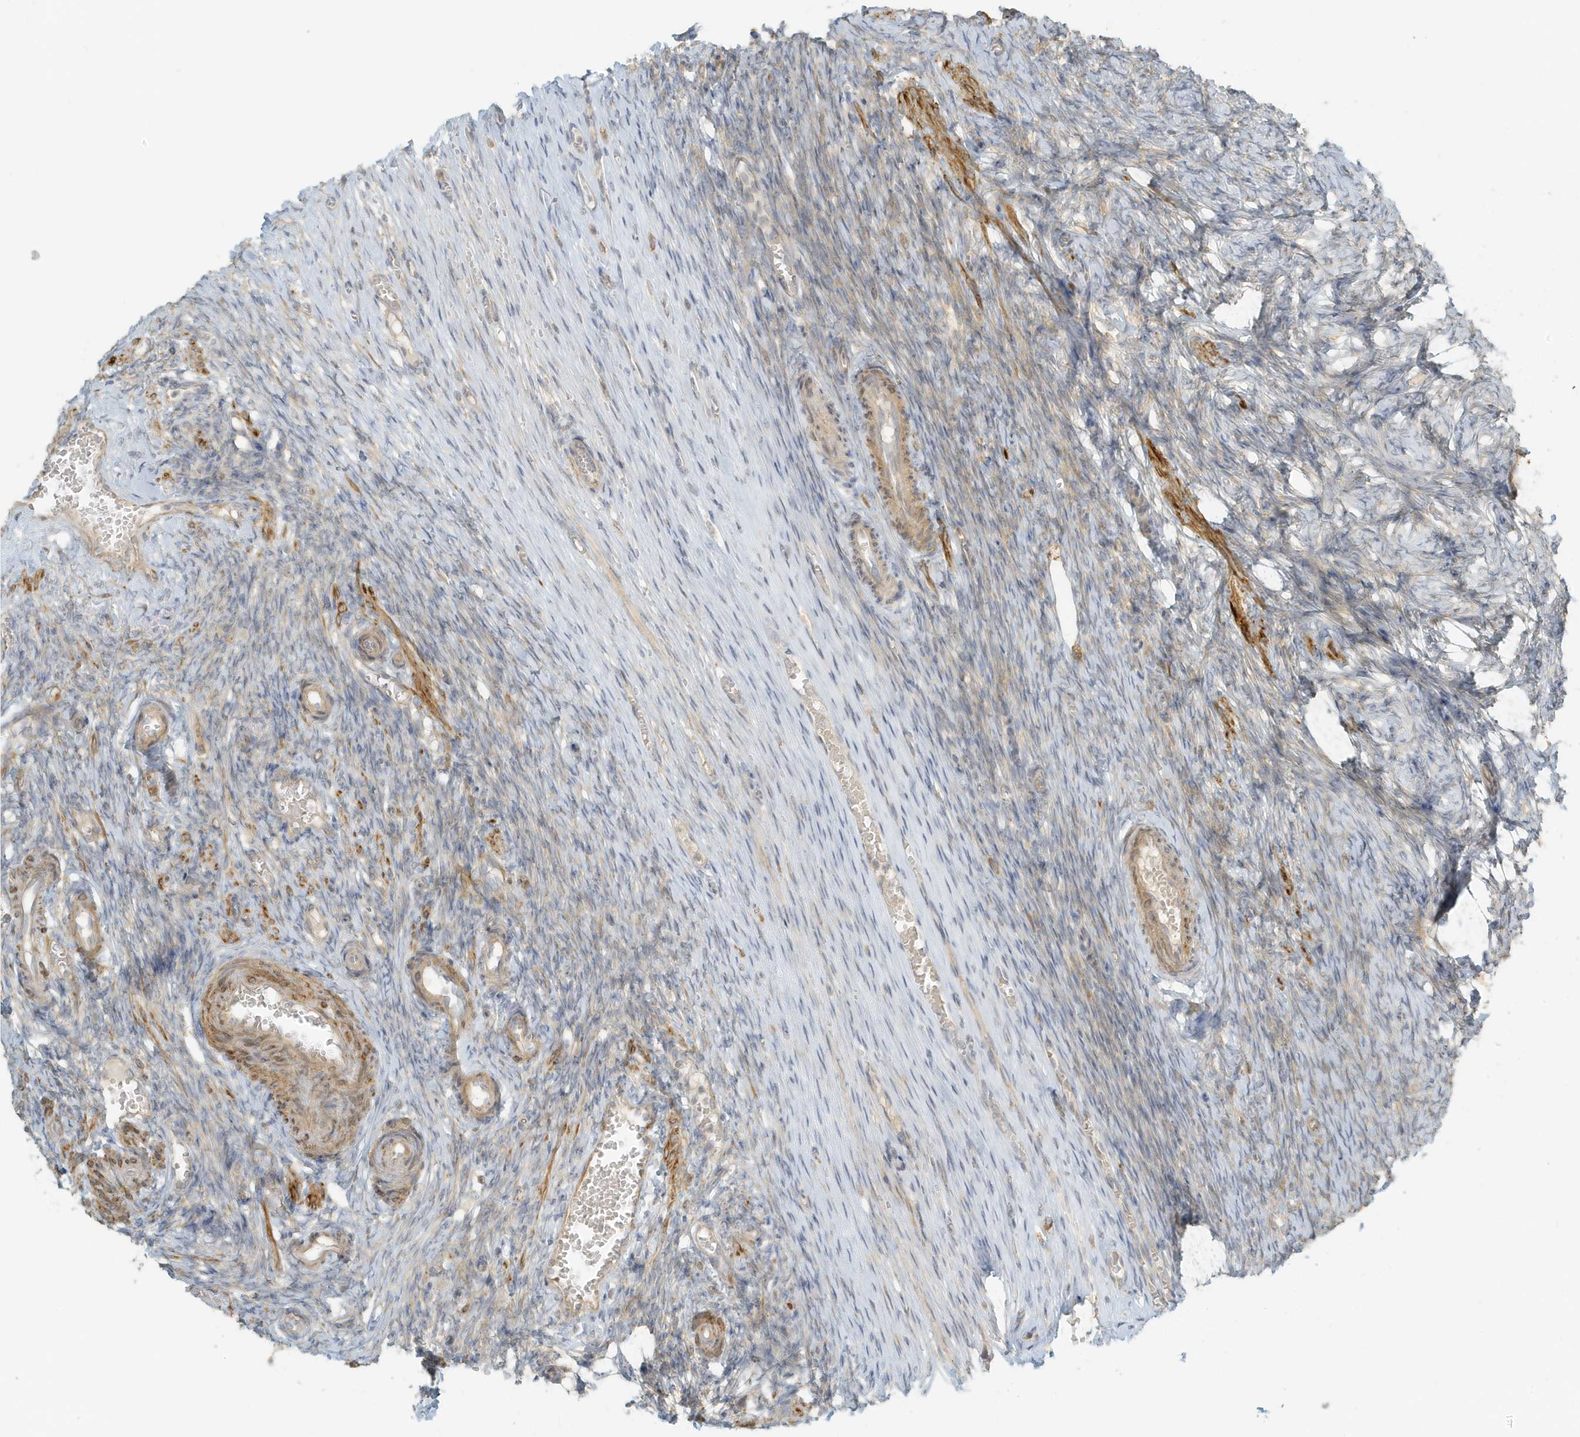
{"staining": {"intensity": "moderate", "quantity": "<25%", "location": "cytoplasmic/membranous"}, "tissue": "ovary", "cell_type": "Ovarian stroma cells", "image_type": "normal", "snomed": [{"axis": "morphology", "description": "Adenocarcinoma, NOS"}, {"axis": "topography", "description": "Endometrium"}], "caption": "IHC of benign ovary exhibits low levels of moderate cytoplasmic/membranous positivity in approximately <25% of ovarian stroma cells. The staining was performed using DAB (3,3'-diaminobenzidine) to visualize the protein expression in brown, while the nuclei were stained in blue with hematoxylin (Magnification: 20x).", "gene": "MCOLN1", "patient": {"sex": "female", "age": 32}}